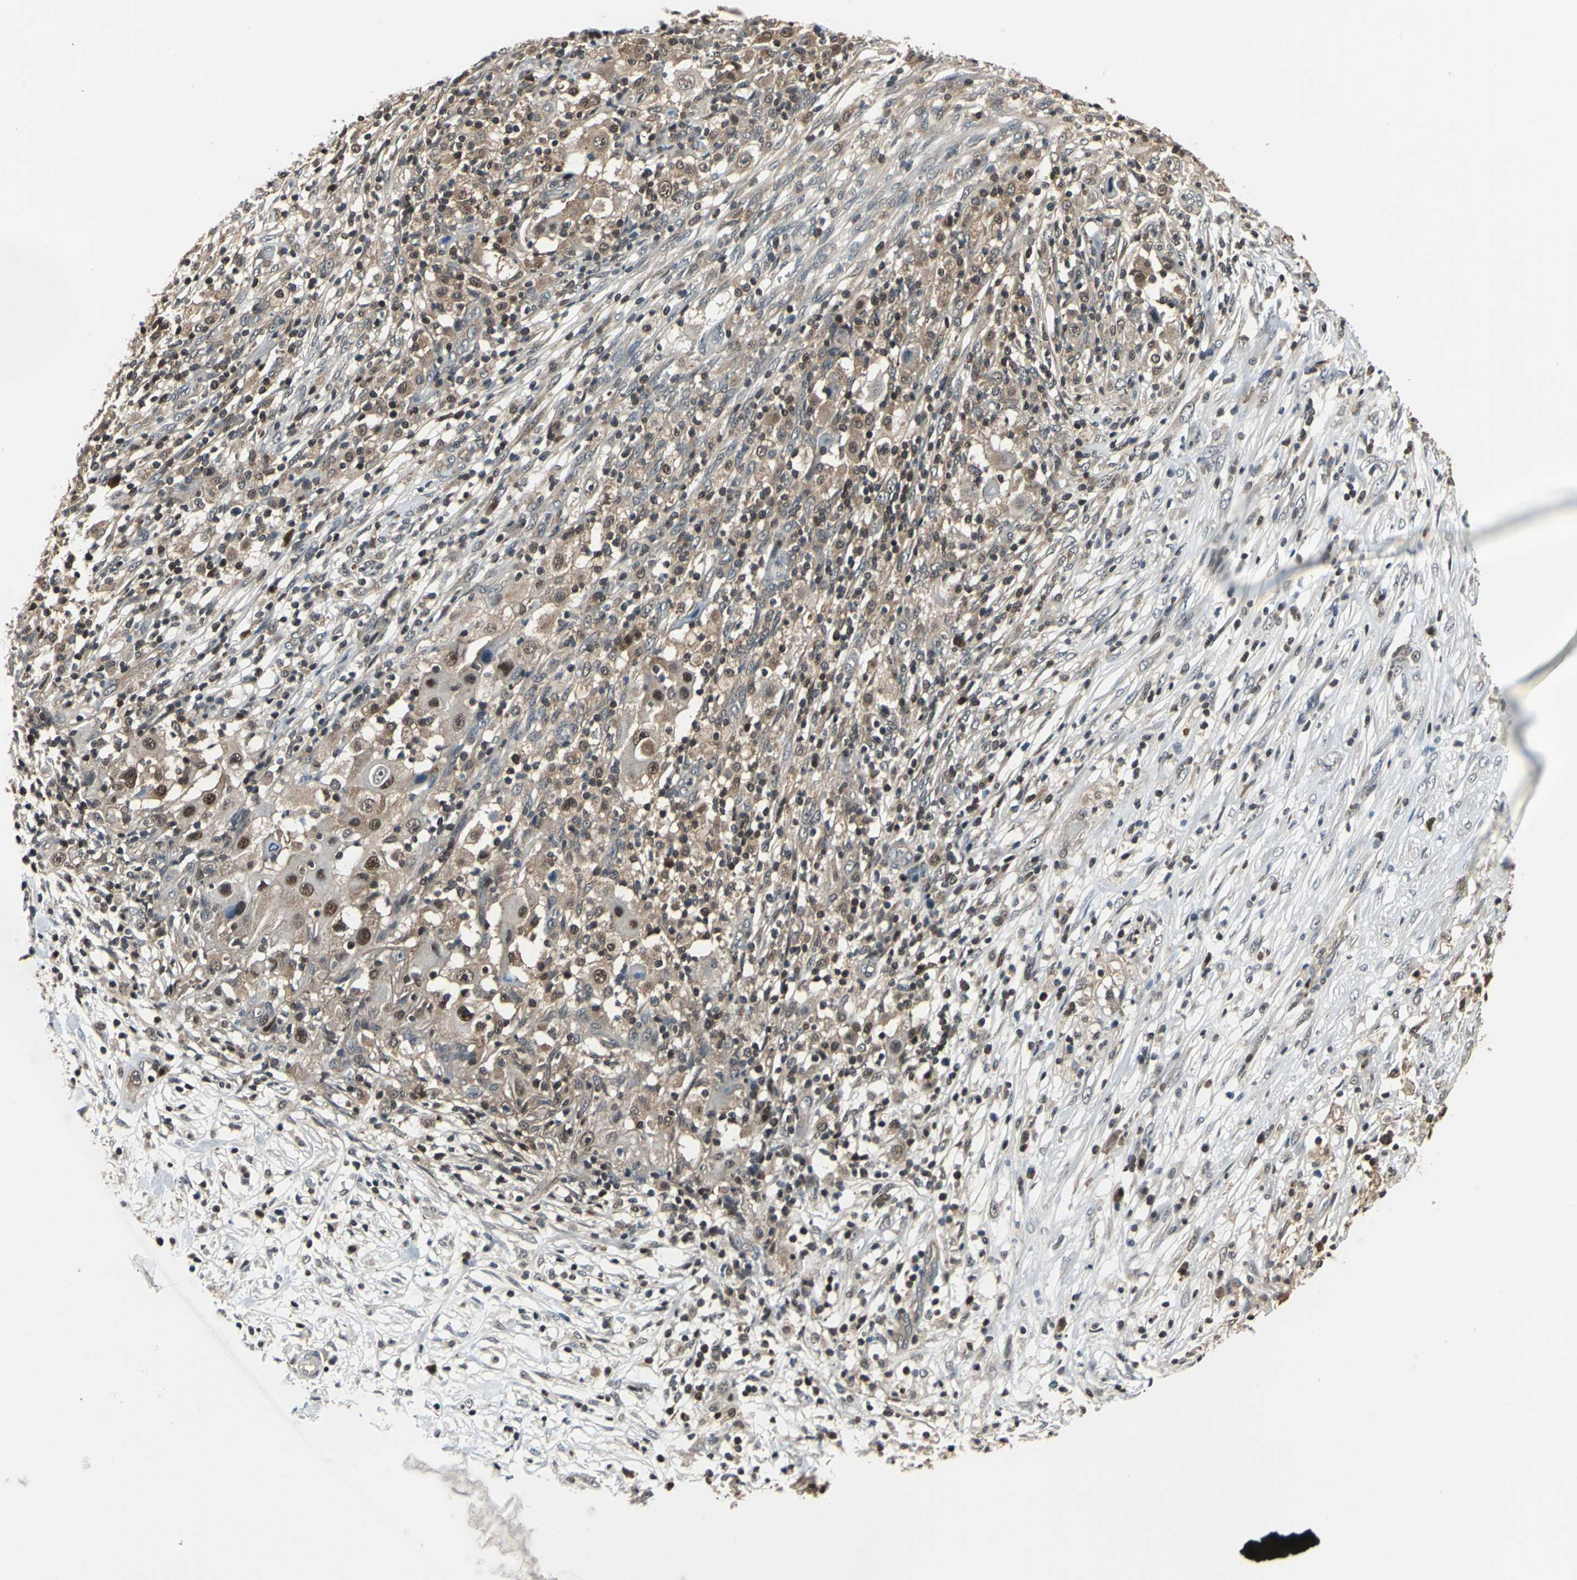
{"staining": {"intensity": "strong", "quantity": "25%-75%", "location": "cytoplasmic/membranous,nuclear"}, "tissue": "ovarian cancer", "cell_type": "Tumor cells", "image_type": "cancer", "snomed": [{"axis": "morphology", "description": "Carcinoma, endometroid"}, {"axis": "topography", "description": "Ovary"}], "caption": "A high-resolution micrograph shows immunohistochemistry (IHC) staining of endometroid carcinoma (ovarian), which displays strong cytoplasmic/membranous and nuclear positivity in approximately 25%-75% of tumor cells.", "gene": "PSME1", "patient": {"sex": "female", "age": 42}}